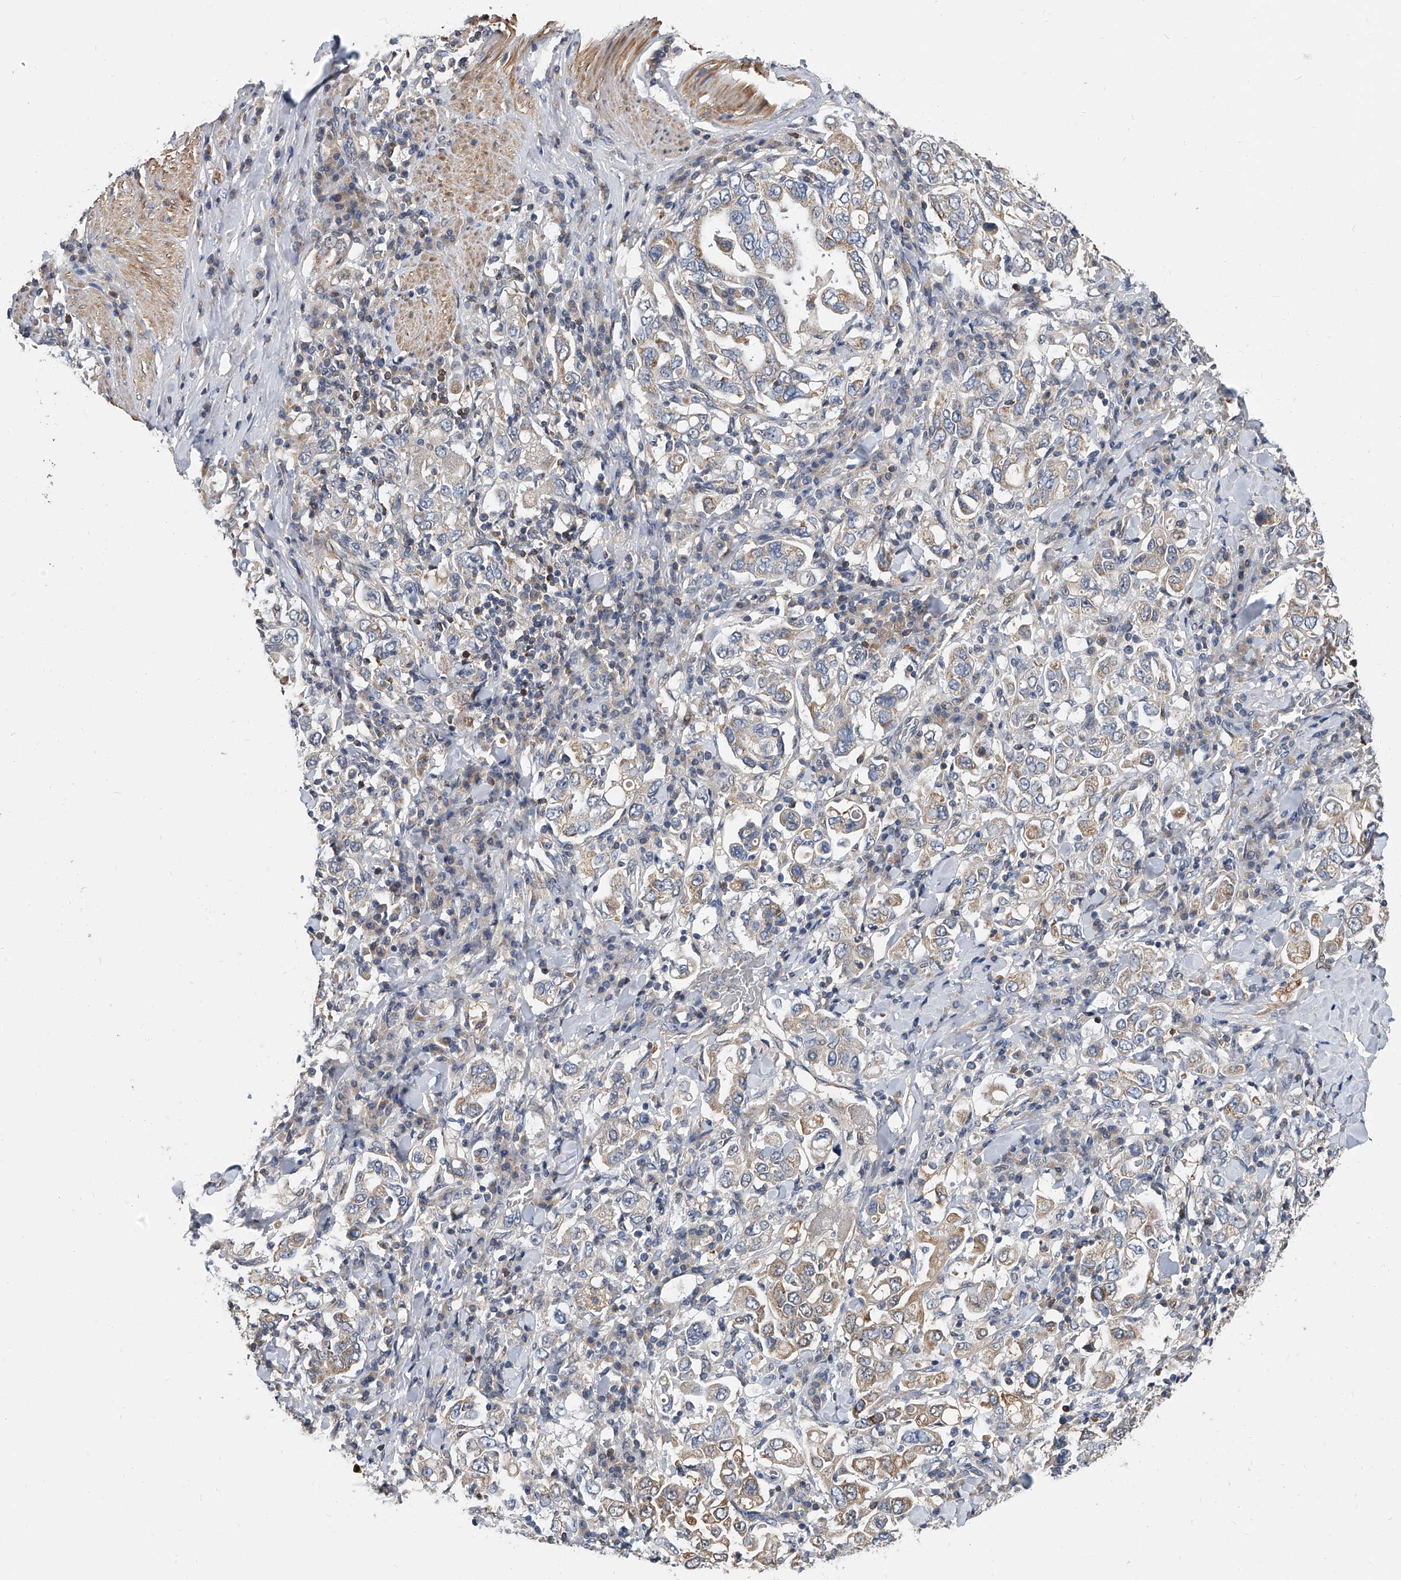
{"staining": {"intensity": "weak", "quantity": "25%-75%", "location": "cytoplasmic/membranous"}, "tissue": "stomach cancer", "cell_type": "Tumor cells", "image_type": "cancer", "snomed": [{"axis": "morphology", "description": "Adenocarcinoma, NOS"}, {"axis": "topography", "description": "Stomach, upper"}], "caption": "Adenocarcinoma (stomach) tissue reveals weak cytoplasmic/membranous staining in approximately 25%-75% of tumor cells (DAB (3,3'-diaminobenzidine) IHC, brown staining for protein, blue staining for nuclei).", "gene": "CD200", "patient": {"sex": "male", "age": 62}}